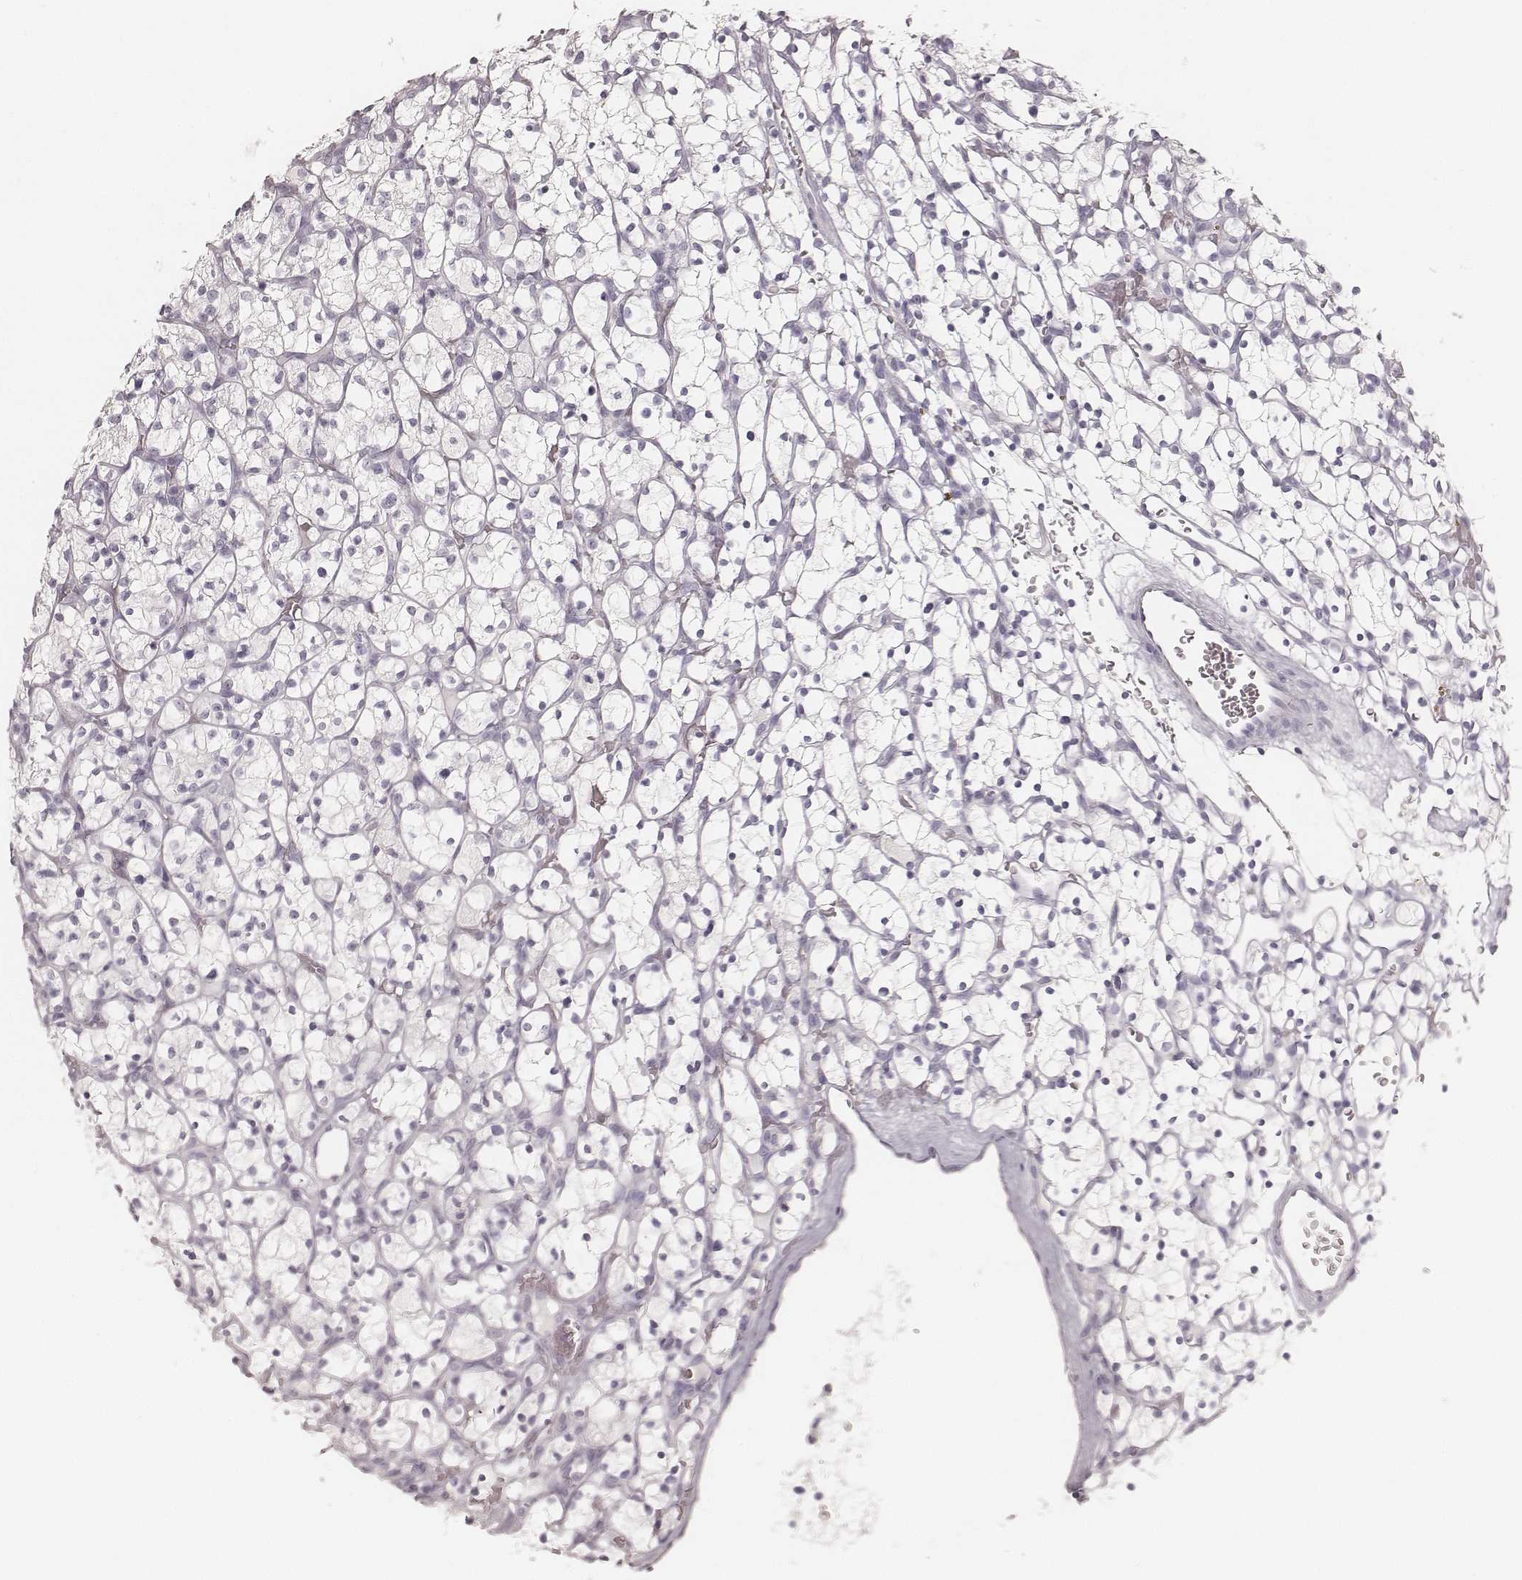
{"staining": {"intensity": "negative", "quantity": "none", "location": "none"}, "tissue": "renal cancer", "cell_type": "Tumor cells", "image_type": "cancer", "snomed": [{"axis": "morphology", "description": "Adenocarcinoma, NOS"}, {"axis": "topography", "description": "Kidney"}], "caption": "This is a micrograph of IHC staining of renal cancer (adenocarcinoma), which shows no positivity in tumor cells. (Stains: DAB (3,3'-diaminobenzidine) immunohistochemistry with hematoxylin counter stain, Microscopy: brightfield microscopy at high magnification).", "gene": "KRT72", "patient": {"sex": "female", "age": 64}}